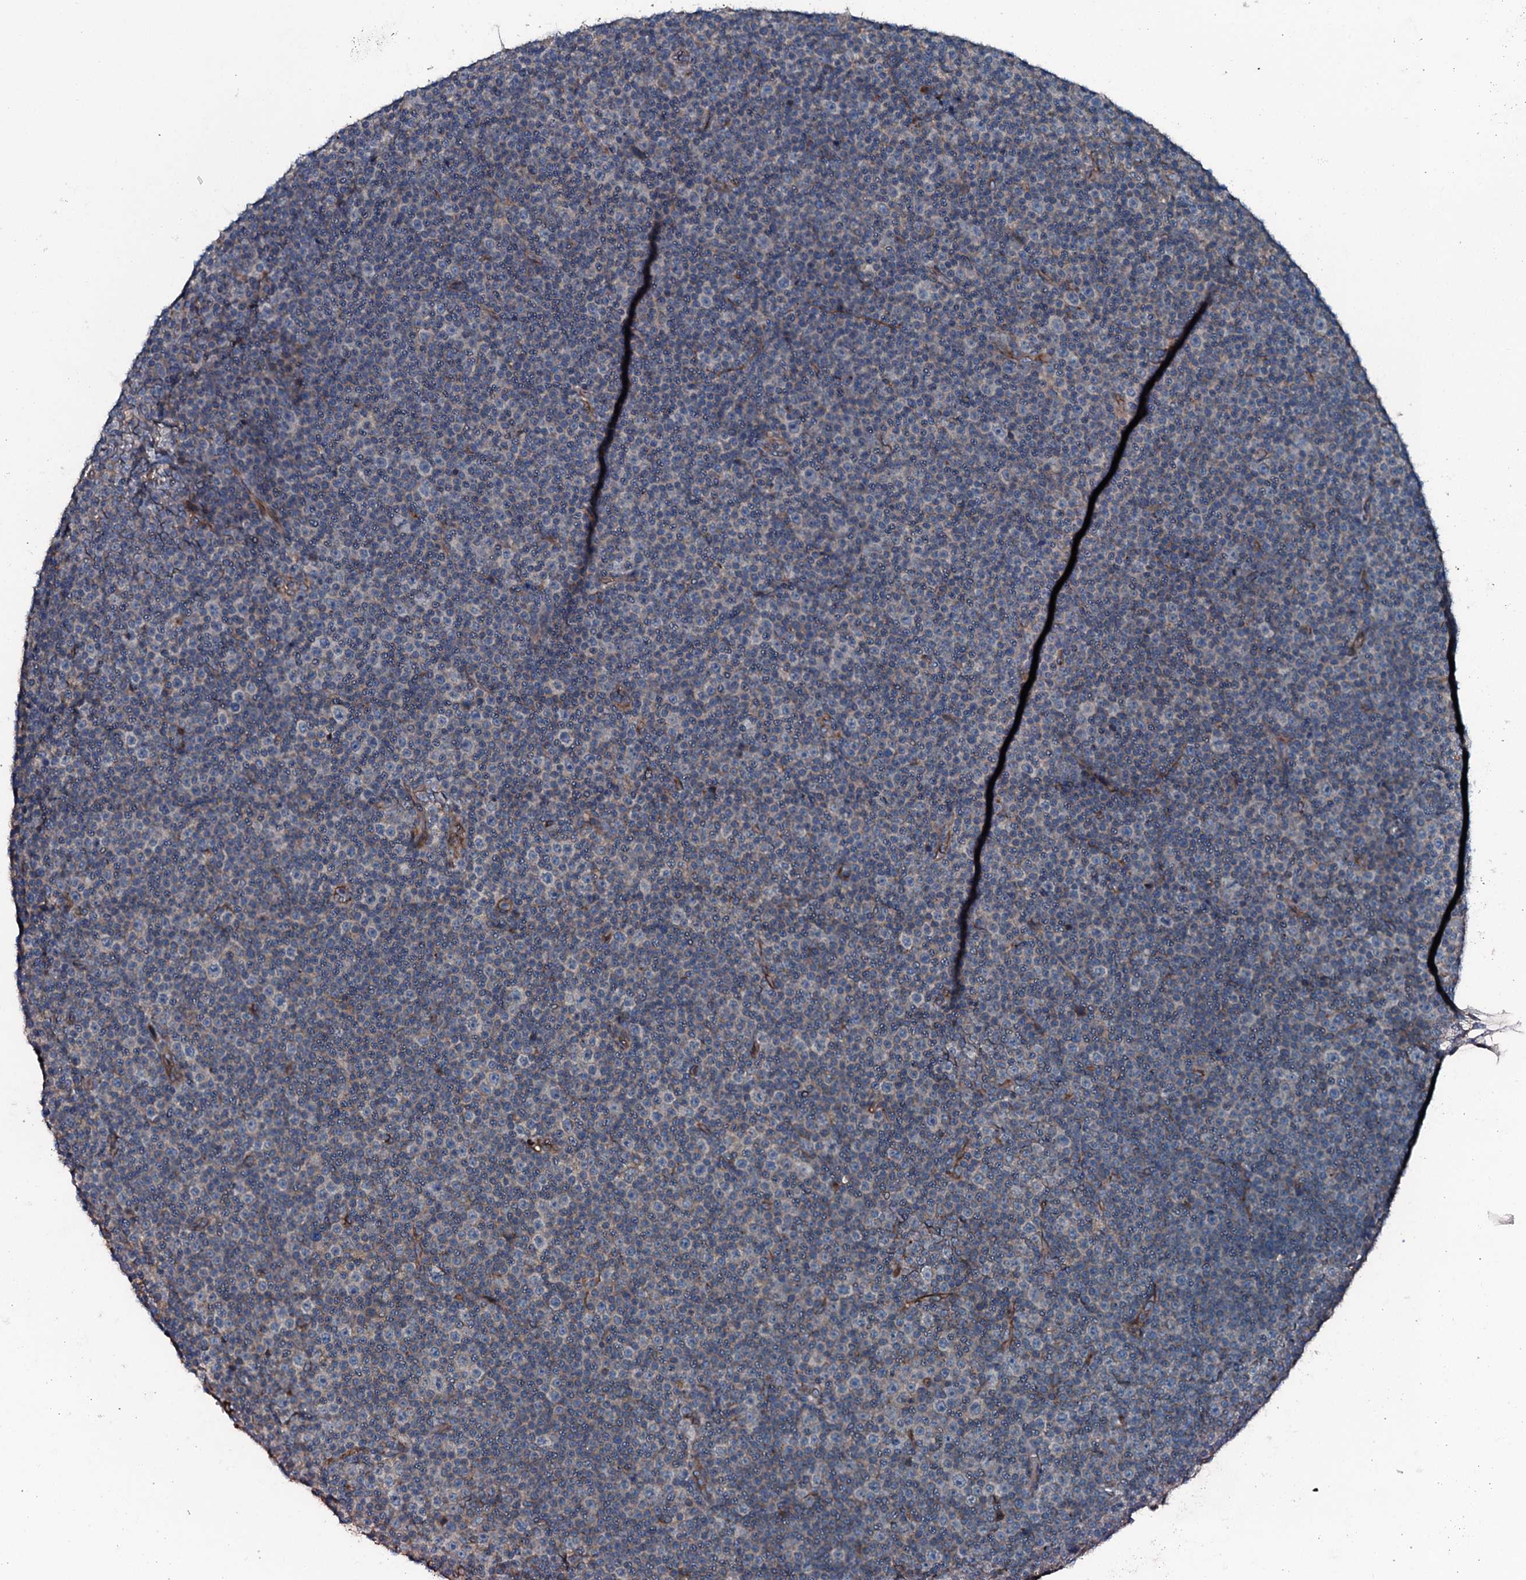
{"staining": {"intensity": "negative", "quantity": "none", "location": "none"}, "tissue": "lymphoma", "cell_type": "Tumor cells", "image_type": "cancer", "snomed": [{"axis": "morphology", "description": "Malignant lymphoma, non-Hodgkin's type, Low grade"}, {"axis": "topography", "description": "Lymph node"}], "caption": "Human lymphoma stained for a protein using immunohistochemistry (IHC) displays no positivity in tumor cells.", "gene": "TRIM7", "patient": {"sex": "female", "age": 67}}